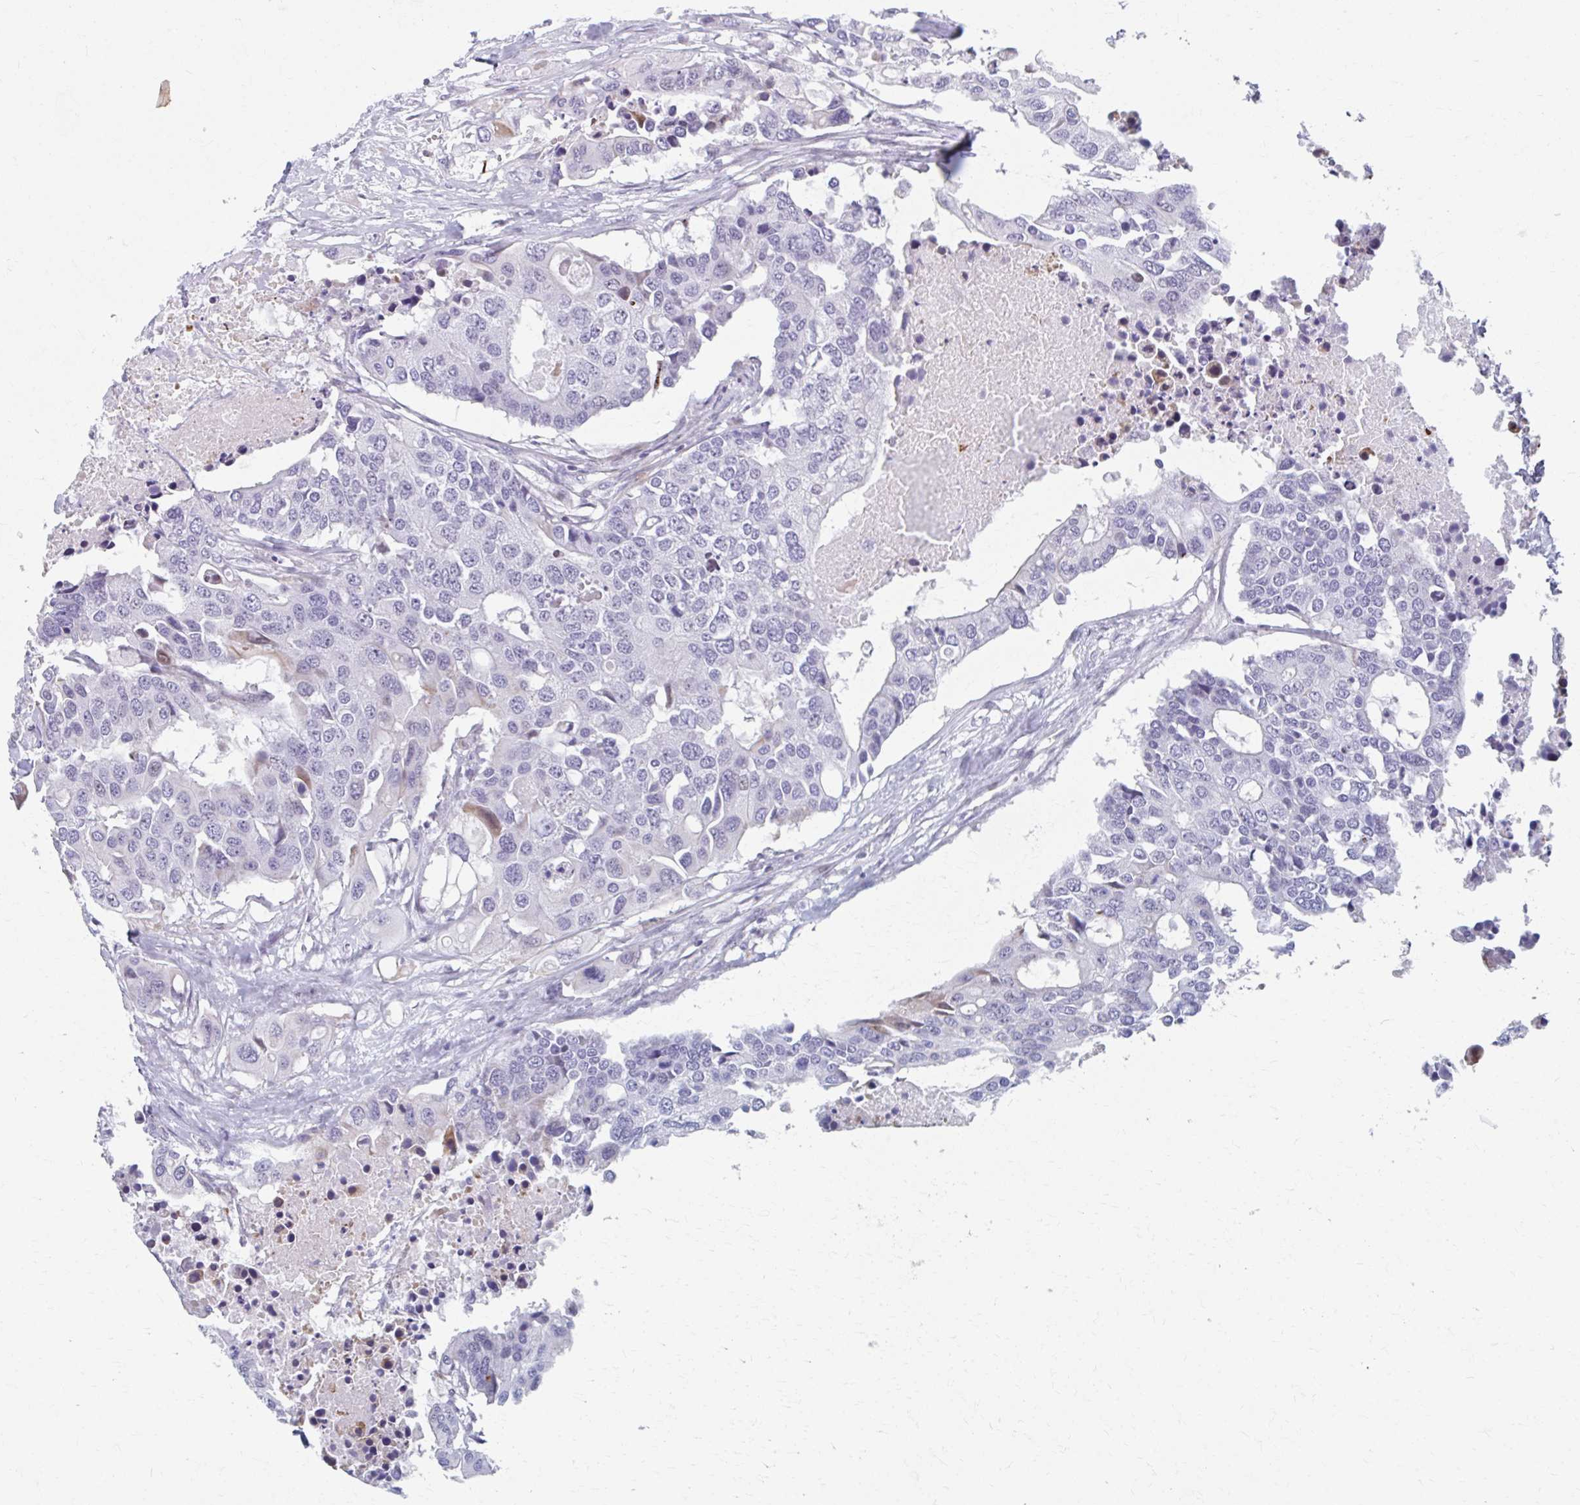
{"staining": {"intensity": "negative", "quantity": "none", "location": "none"}, "tissue": "colorectal cancer", "cell_type": "Tumor cells", "image_type": "cancer", "snomed": [{"axis": "morphology", "description": "Adenocarcinoma, NOS"}, {"axis": "topography", "description": "Colon"}], "caption": "Tumor cells show no significant protein expression in adenocarcinoma (colorectal).", "gene": "ABHD16B", "patient": {"sex": "male", "age": 77}}